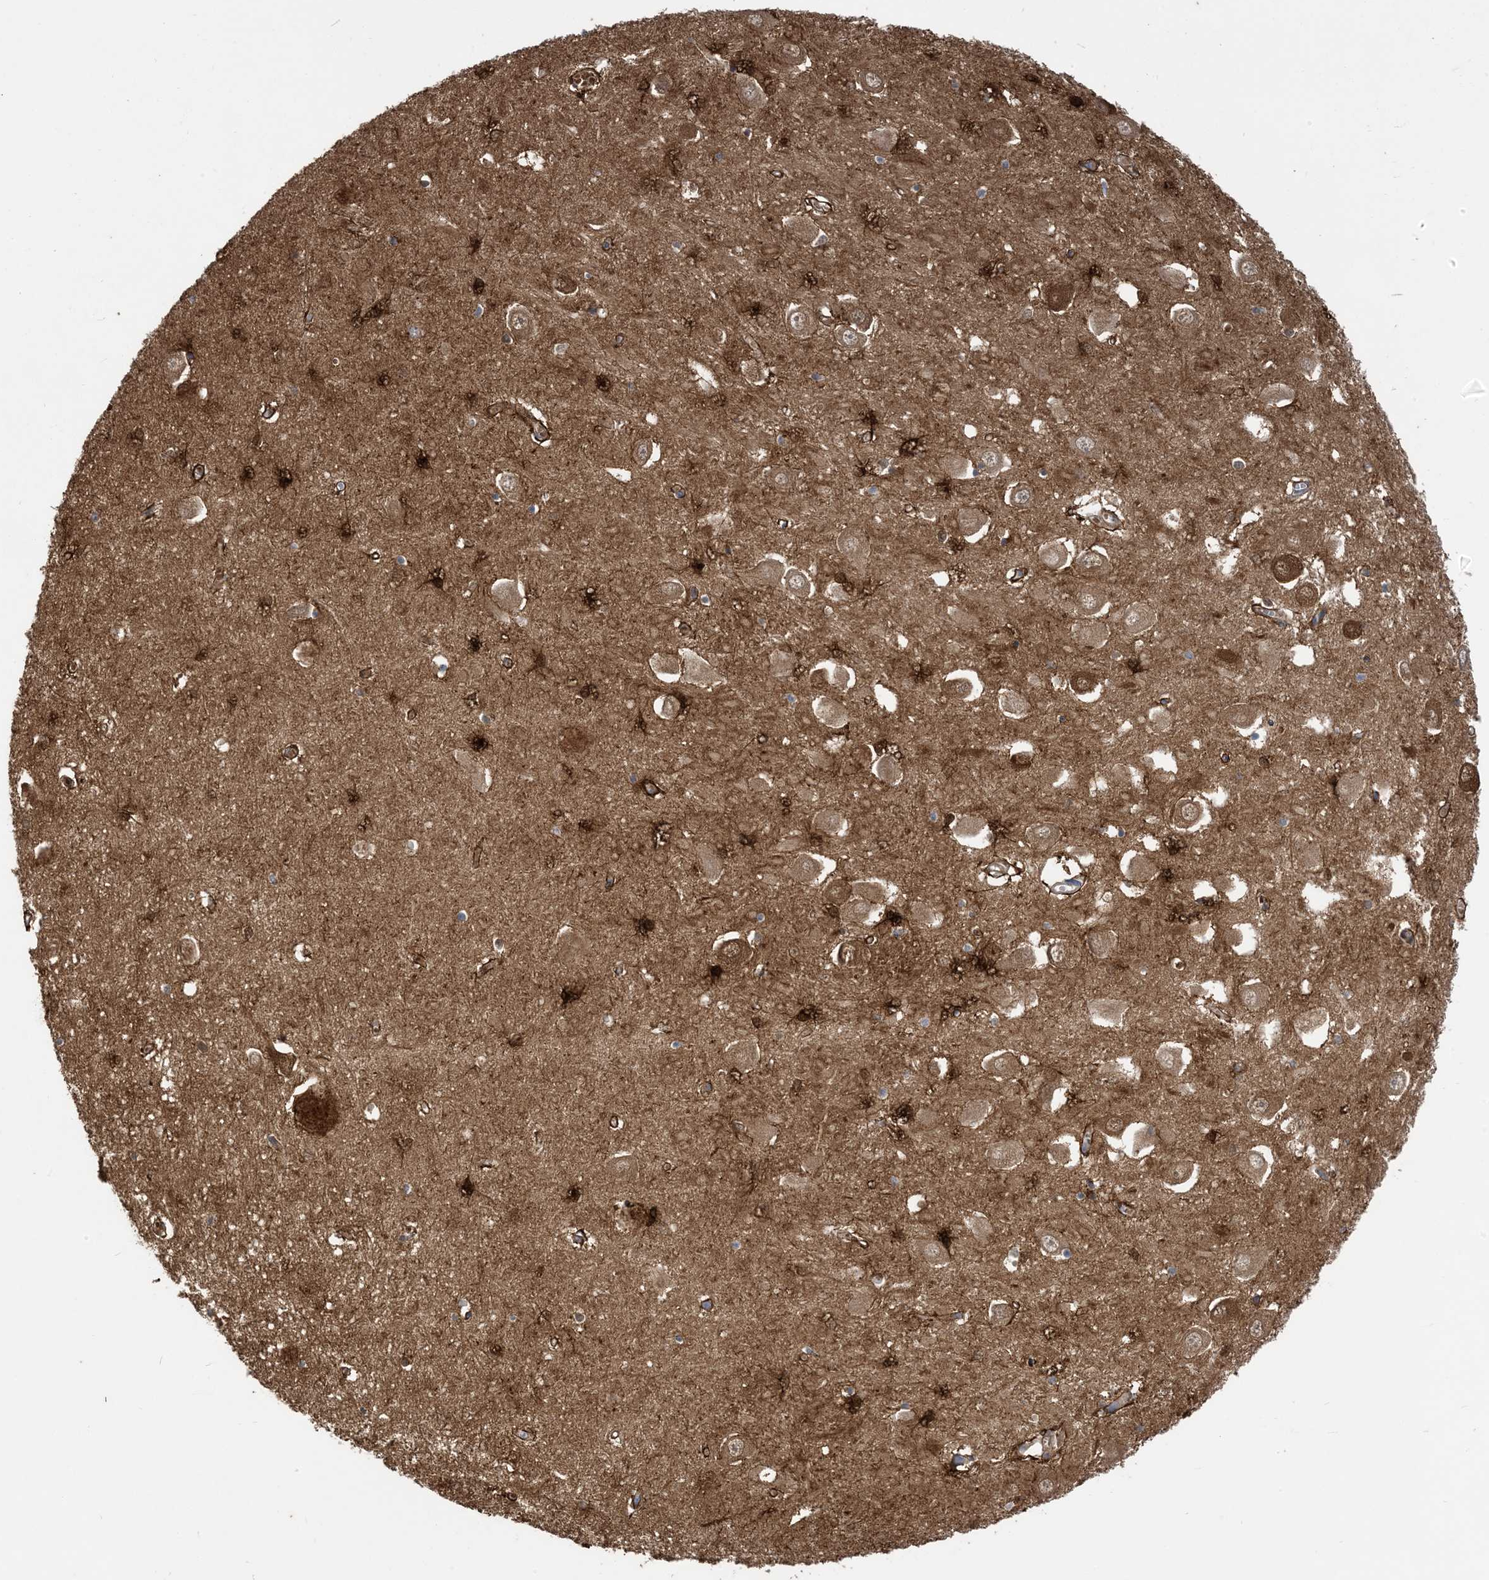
{"staining": {"intensity": "moderate", "quantity": "<25%", "location": "cytoplasmic/membranous"}, "tissue": "hippocampus", "cell_type": "Glial cells", "image_type": "normal", "snomed": [{"axis": "morphology", "description": "Normal tissue, NOS"}, {"axis": "topography", "description": "Hippocampus"}], "caption": "Immunohistochemistry (IHC) (DAB (3,3'-diaminobenzidine)) staining of normal human hippocampus reveals moderate cytoplasmic/membranous protein expression in approximately <25% of glial cells.", "gene": "ZC3H12A", "patient": {"sex": "male", "age": 70}}